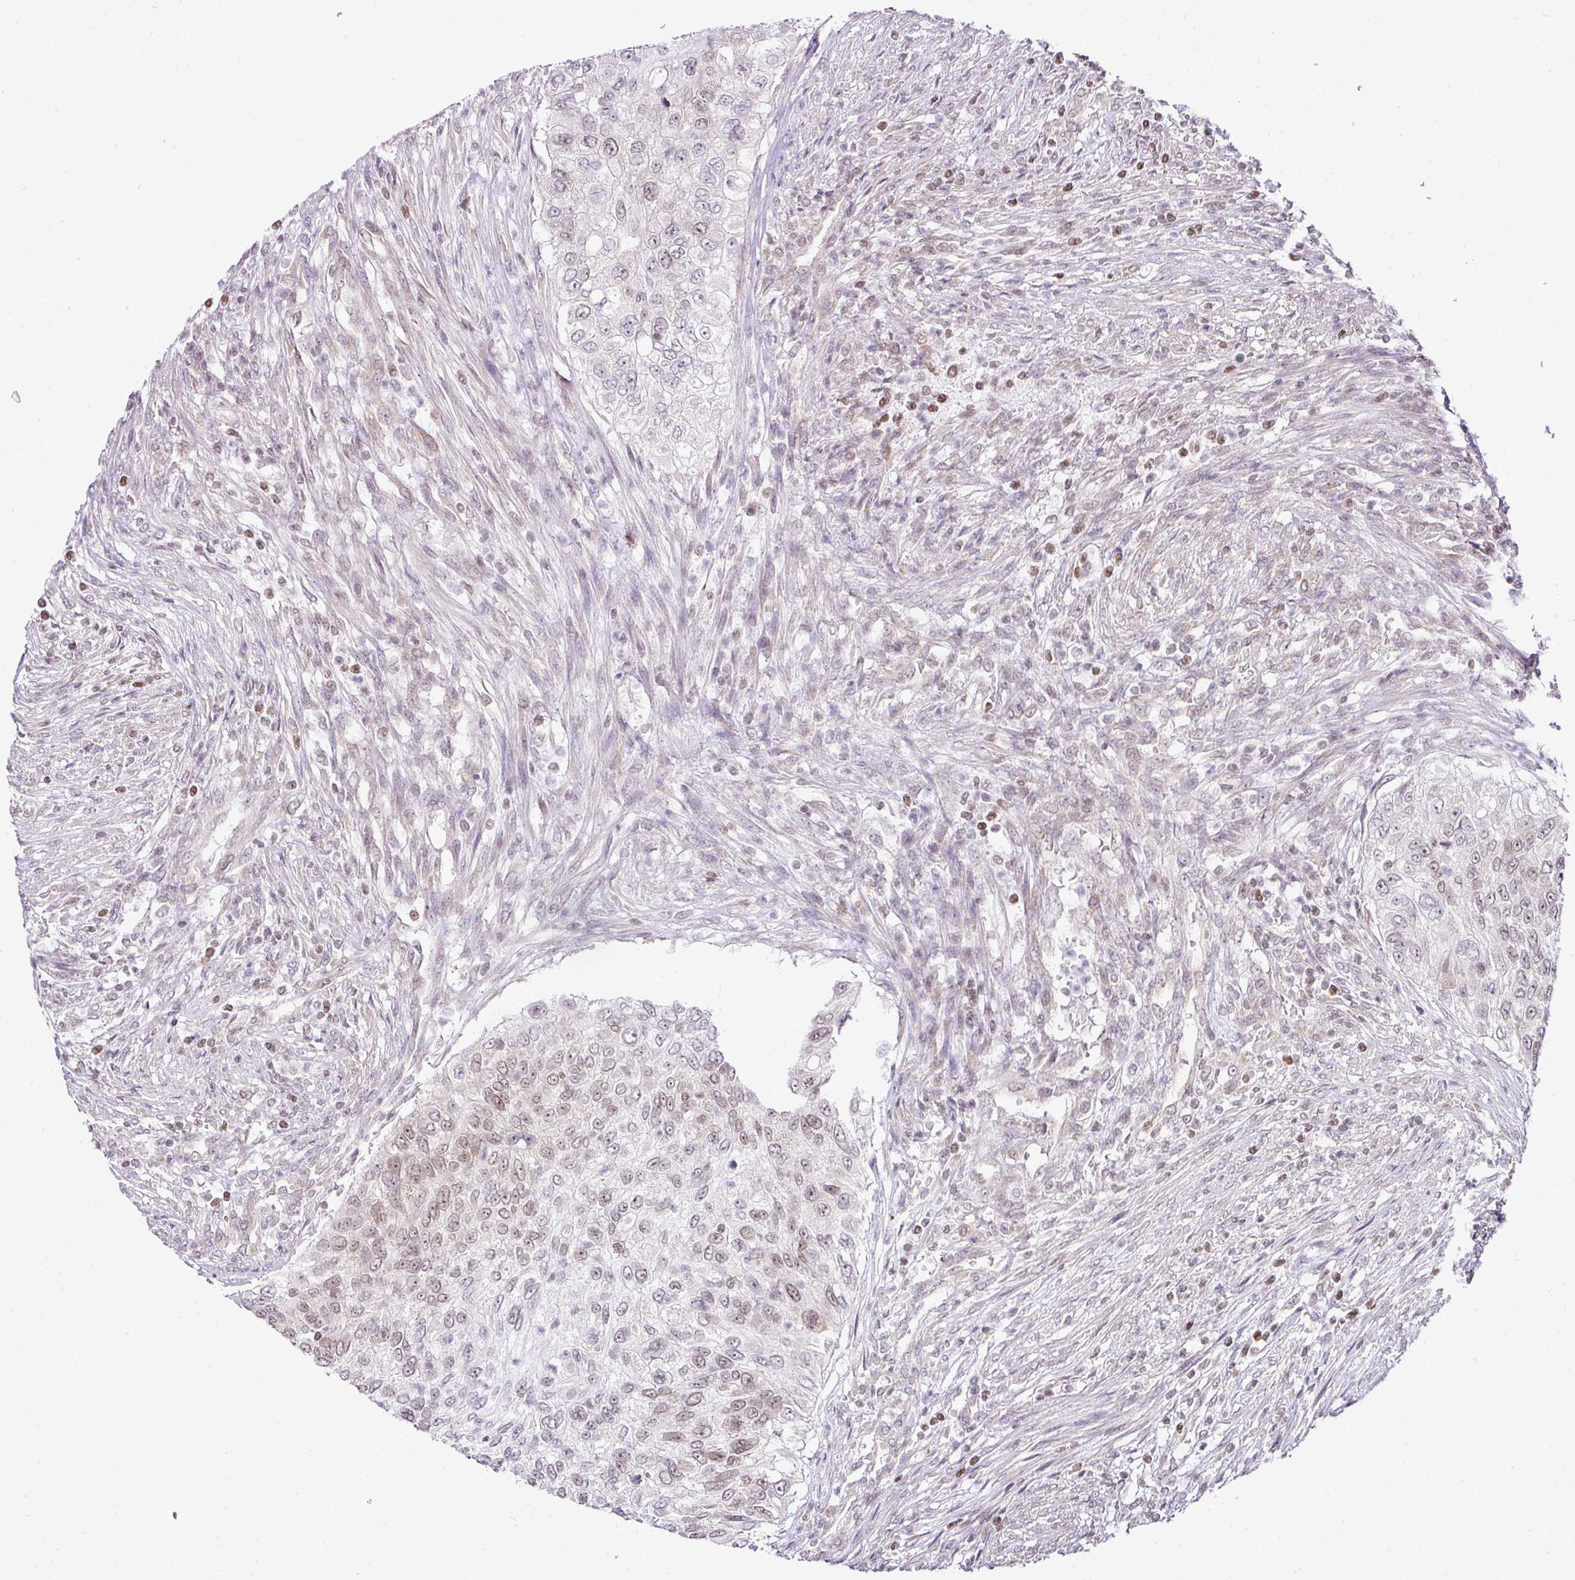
{"staining": {"intensity": "moderate", "quantity": "25%-75%", "location": "nuclear"}, "tissue": "urothelial cancer", "cell_type": "Tumor cells", "image_type": "cancer", "snomed": [{"axis": "morphology", "description": "Urothelial carcinoma, High grade"}, {"axis": "topography", "description": "Urinary bladder"}], "caption": "Immunohistochemistry (IHC) micrograph of neoplastic tissue: high-grade urothelial carcinoma stained using IHC shows medium levels of moderate protein expression localized specifically in the nuclear of tumor cells, appearing as a nuclear brown color.", "gene": "FAM32A", "patient": {"sex": "female", "age": 60}}